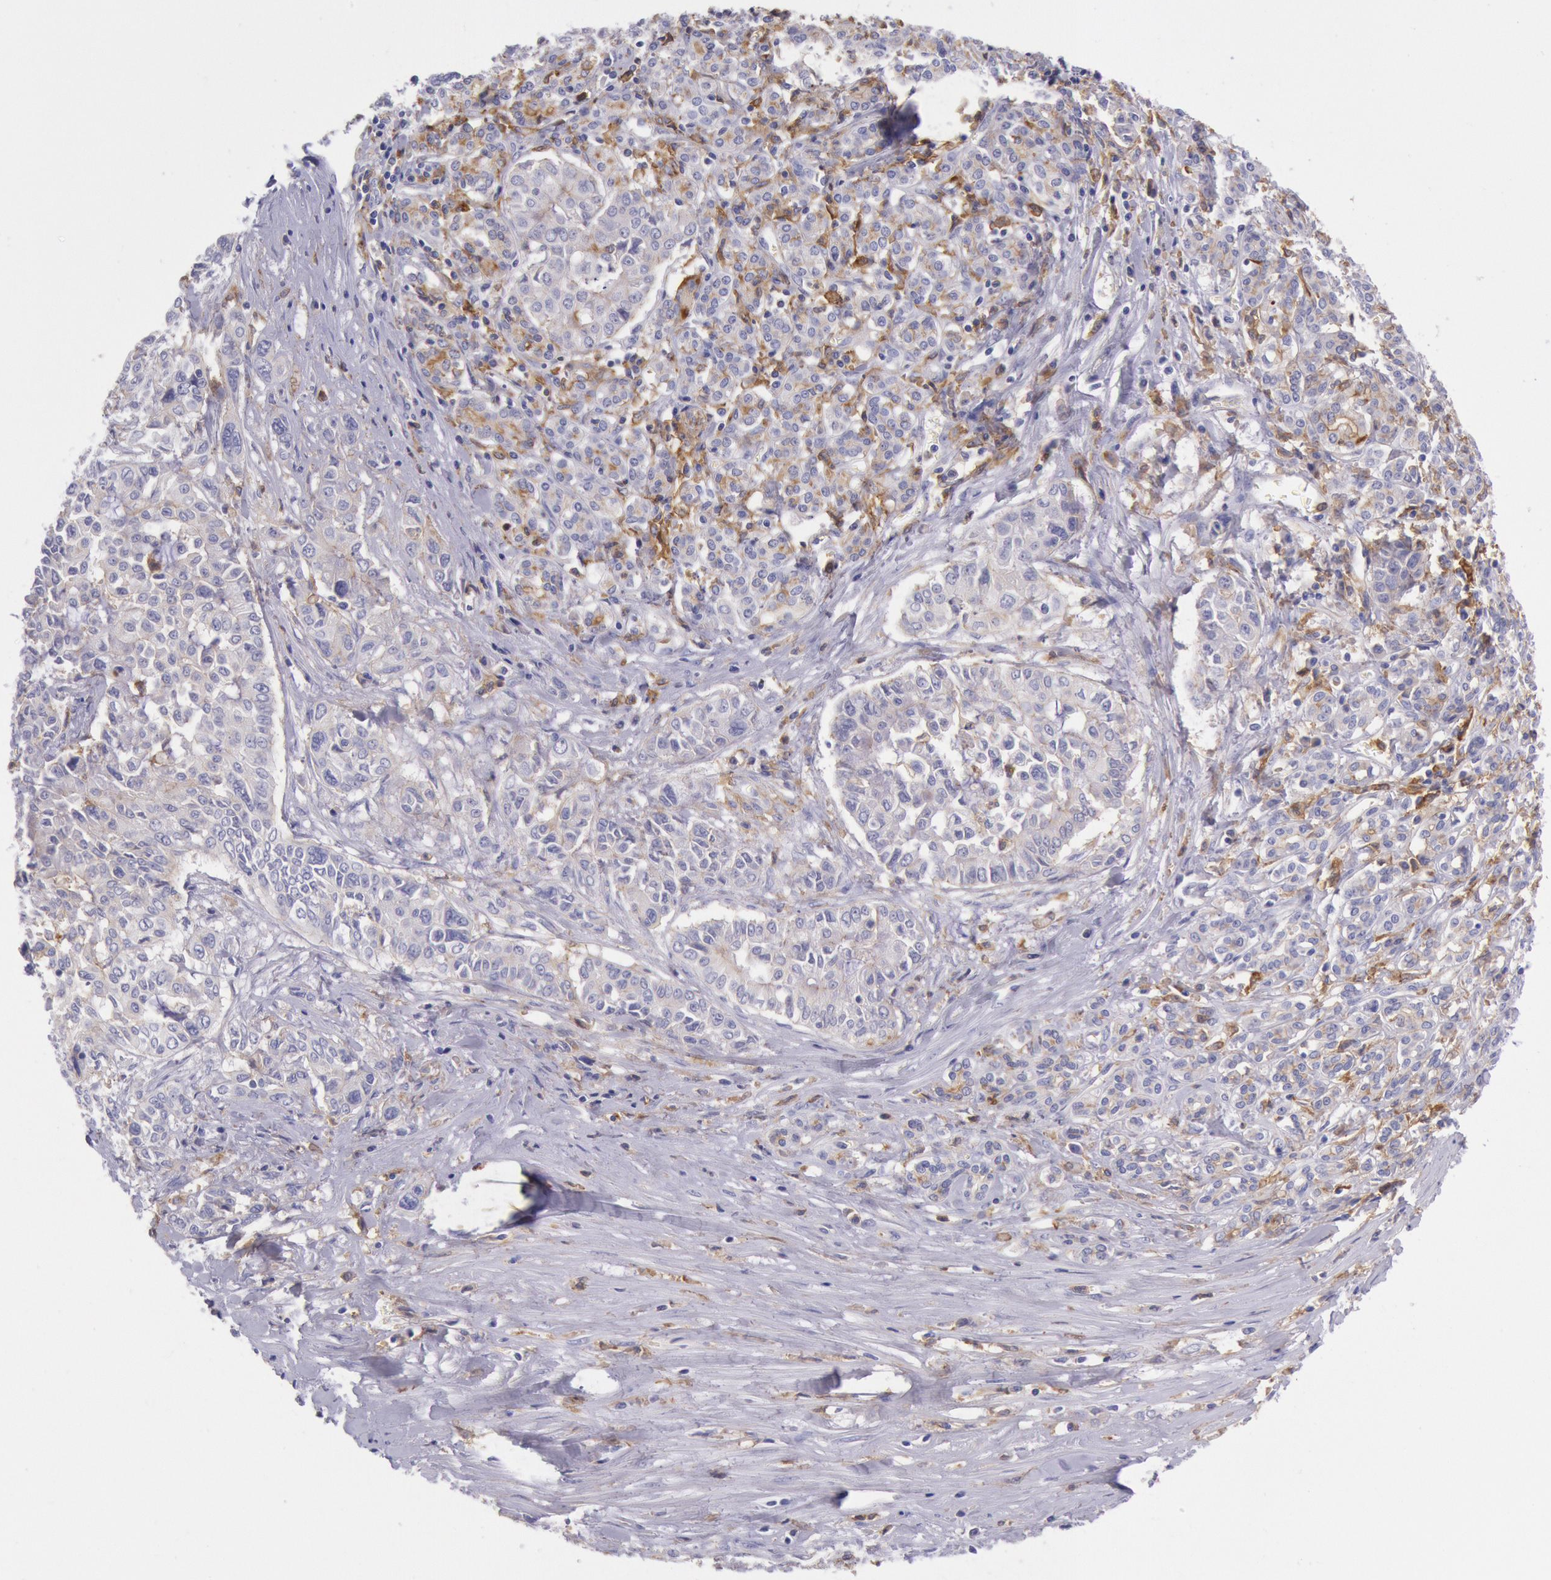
{"staining": {"intensity": "weak", "quantity": "<25%", "location": "cytoplasmic/membranous"}, "tissue": "pancreatic cancer", "cell_type": "Tumor cells", "image_type": "cancer", "snomed": [{"axis": "morphology", "description": "Adenocarcinoma, NOS"}, {"axis": "topography", "description": "Pancreas"}], "caption": "High power microscopy histopathology image of an immunohistochemistry (IHC) photomicrograph of pancreatic cancer, revealing no significant staining in tumor cells. (Brightfield microscopy of DAB IHC at high magnification).", "gene": "LYN", "patient": {"sex": "female", "age": 52}}